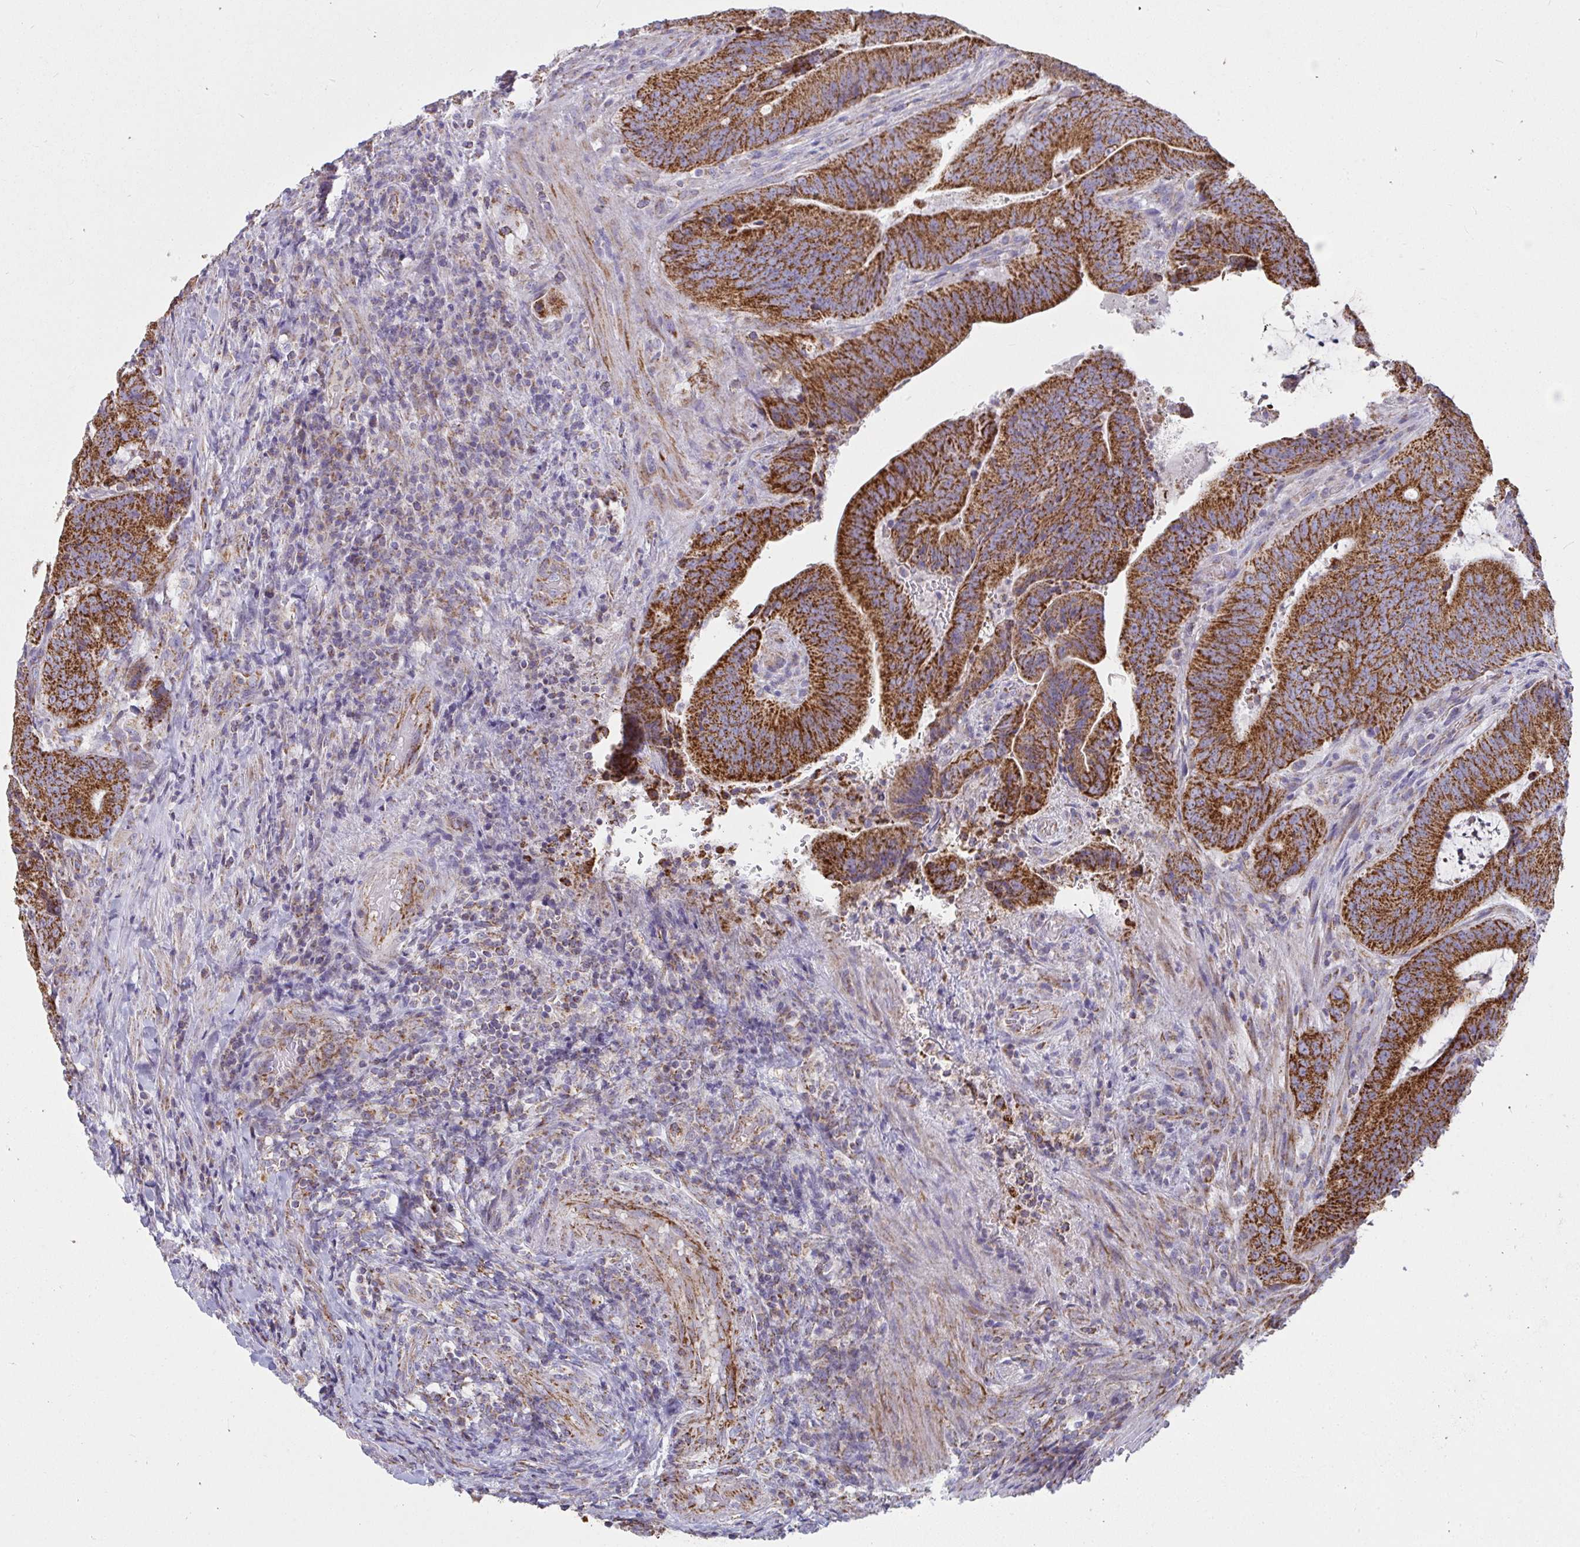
{"staining": {"intensity": "strong", "quantity": ">75%", "location": "cytoplasmic/membranous"}, "tissue": "colorectal cancer", "cell_type": "Tumor cells", "image_type": "cancer", "snomed": [{"axis": "morphology", "description": "Adenocarcinoma, NOS"}, {"axis": "topography", "description": "Colon"}], "caption": "DAB immunohistochemical staining of colorectal cancer exhibits strong cytoplasmic/membranous protein expression in about >75% of tumor cells. The staining was performed using DAB (3,3'-diaminobenzidine) to visualize the protein expression in brown, while the nuclei were stained in blue with hematoxylin (Magnification: 20x).", "gene": "FAHD1", "patient": {"sex": "female", "age": 43}}